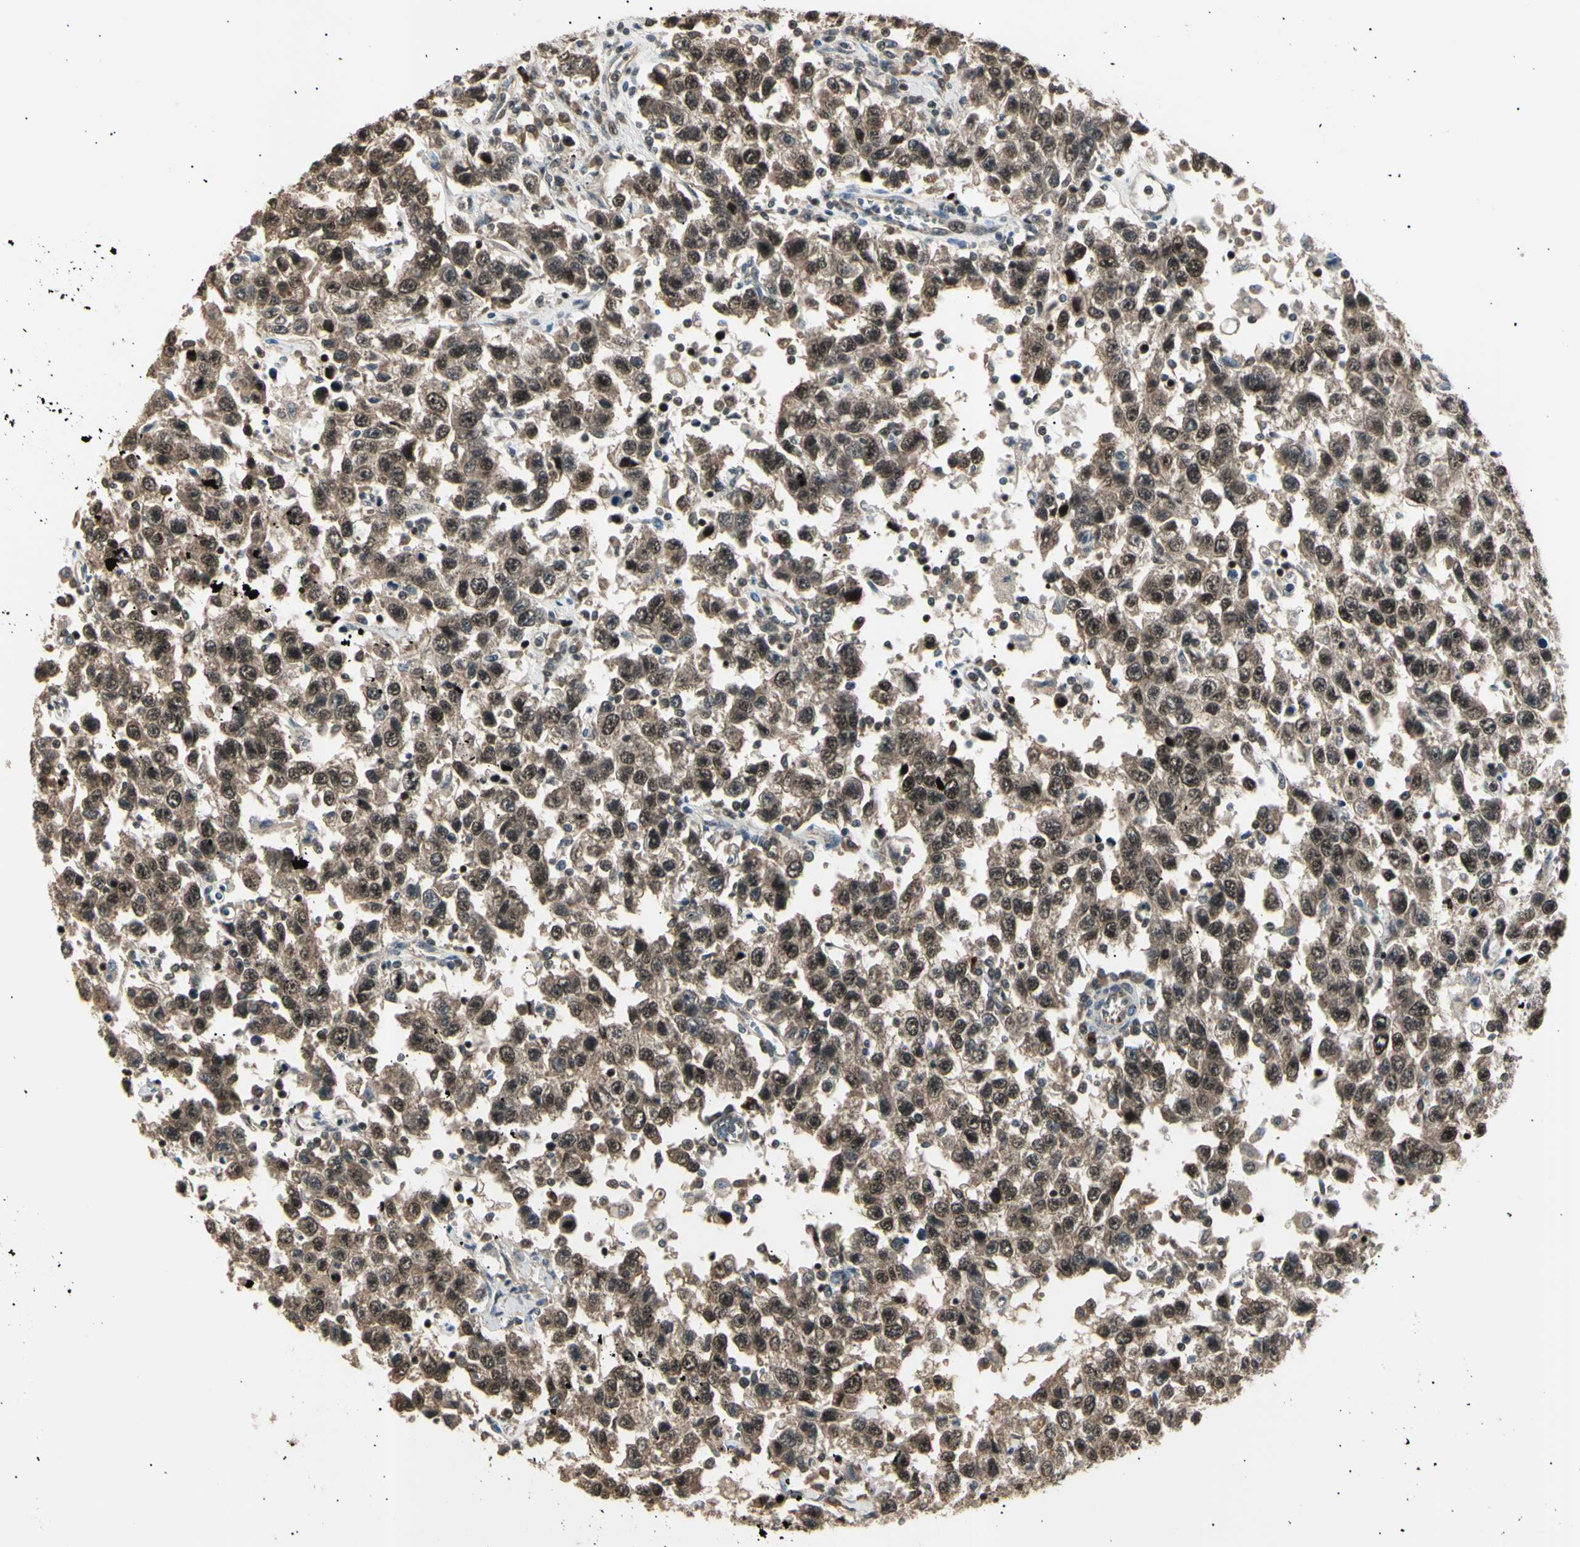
{"staining": {"intensity": "moderate", "quantity": ">75%", "location": "cytoplasmic/membranous,nuclear"}, "tissue": "testis cancer", "cell_type": "Tumor cells", "image_type": "cancer", "snomed": [{"axis": "morphology", "description": "Seminoma, NOS"}, {"axis": "topography", "description": "Testis"}], "caption": "Immunohistochemical staining of human testis cancer reveals moderate cytoplasmic/membranous and nuclear protein positivity in approximately >75% of tumor cells.", "gene": "NUAK2", "patient": {"sex": "male", "age": 41}}